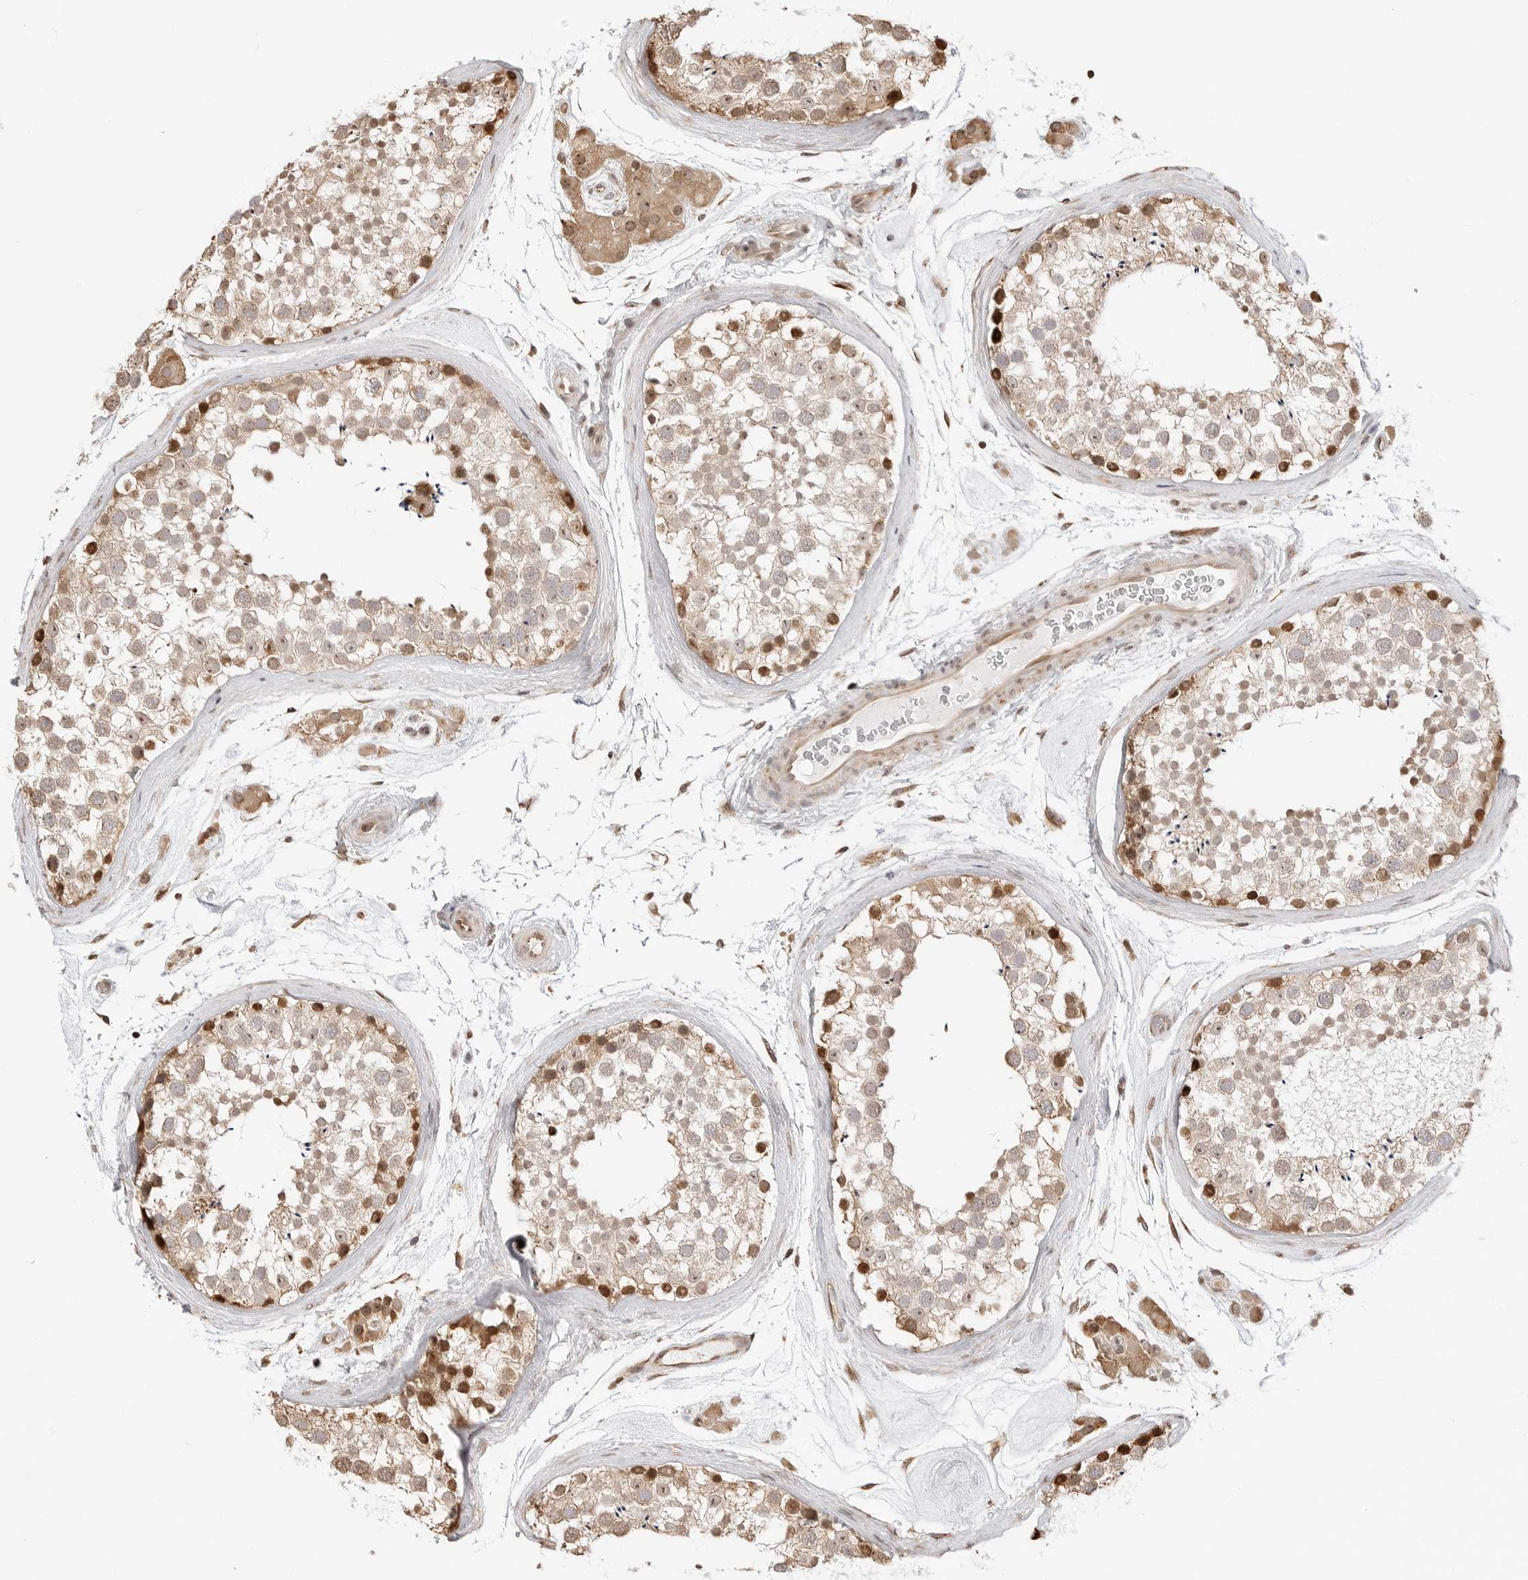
{"staining": {"intensity": "moderate", "quantity": ">75%", "location": "cytoplasmic/membranous,nuclear"}, "tissue": "testis", "cell_type": "Cells in seminiferous ducts", "image_type": "normal", "snomed": [{"axis": "morphology", "description": "Normal tissue, NOS"}, {"axis": "topography", "description": "Testis"}], "caption": "Immunohistochemistry (IHC) (DAB (3,3'-diaminobenzidine)) staining of unremarkable human testis shows moderate cytoplasmic/membranous,nuclear protein positivity in about >75% of cells in seminiferous ducts. The staining is performed using DAB (3,3'-diaminobenzidine) brown chromogen to label protein expression. The nuclei are counter-stained blue using hematoxylin.", "gene": "FKBP14", "patient": {"sex": "male", "age": 46}}